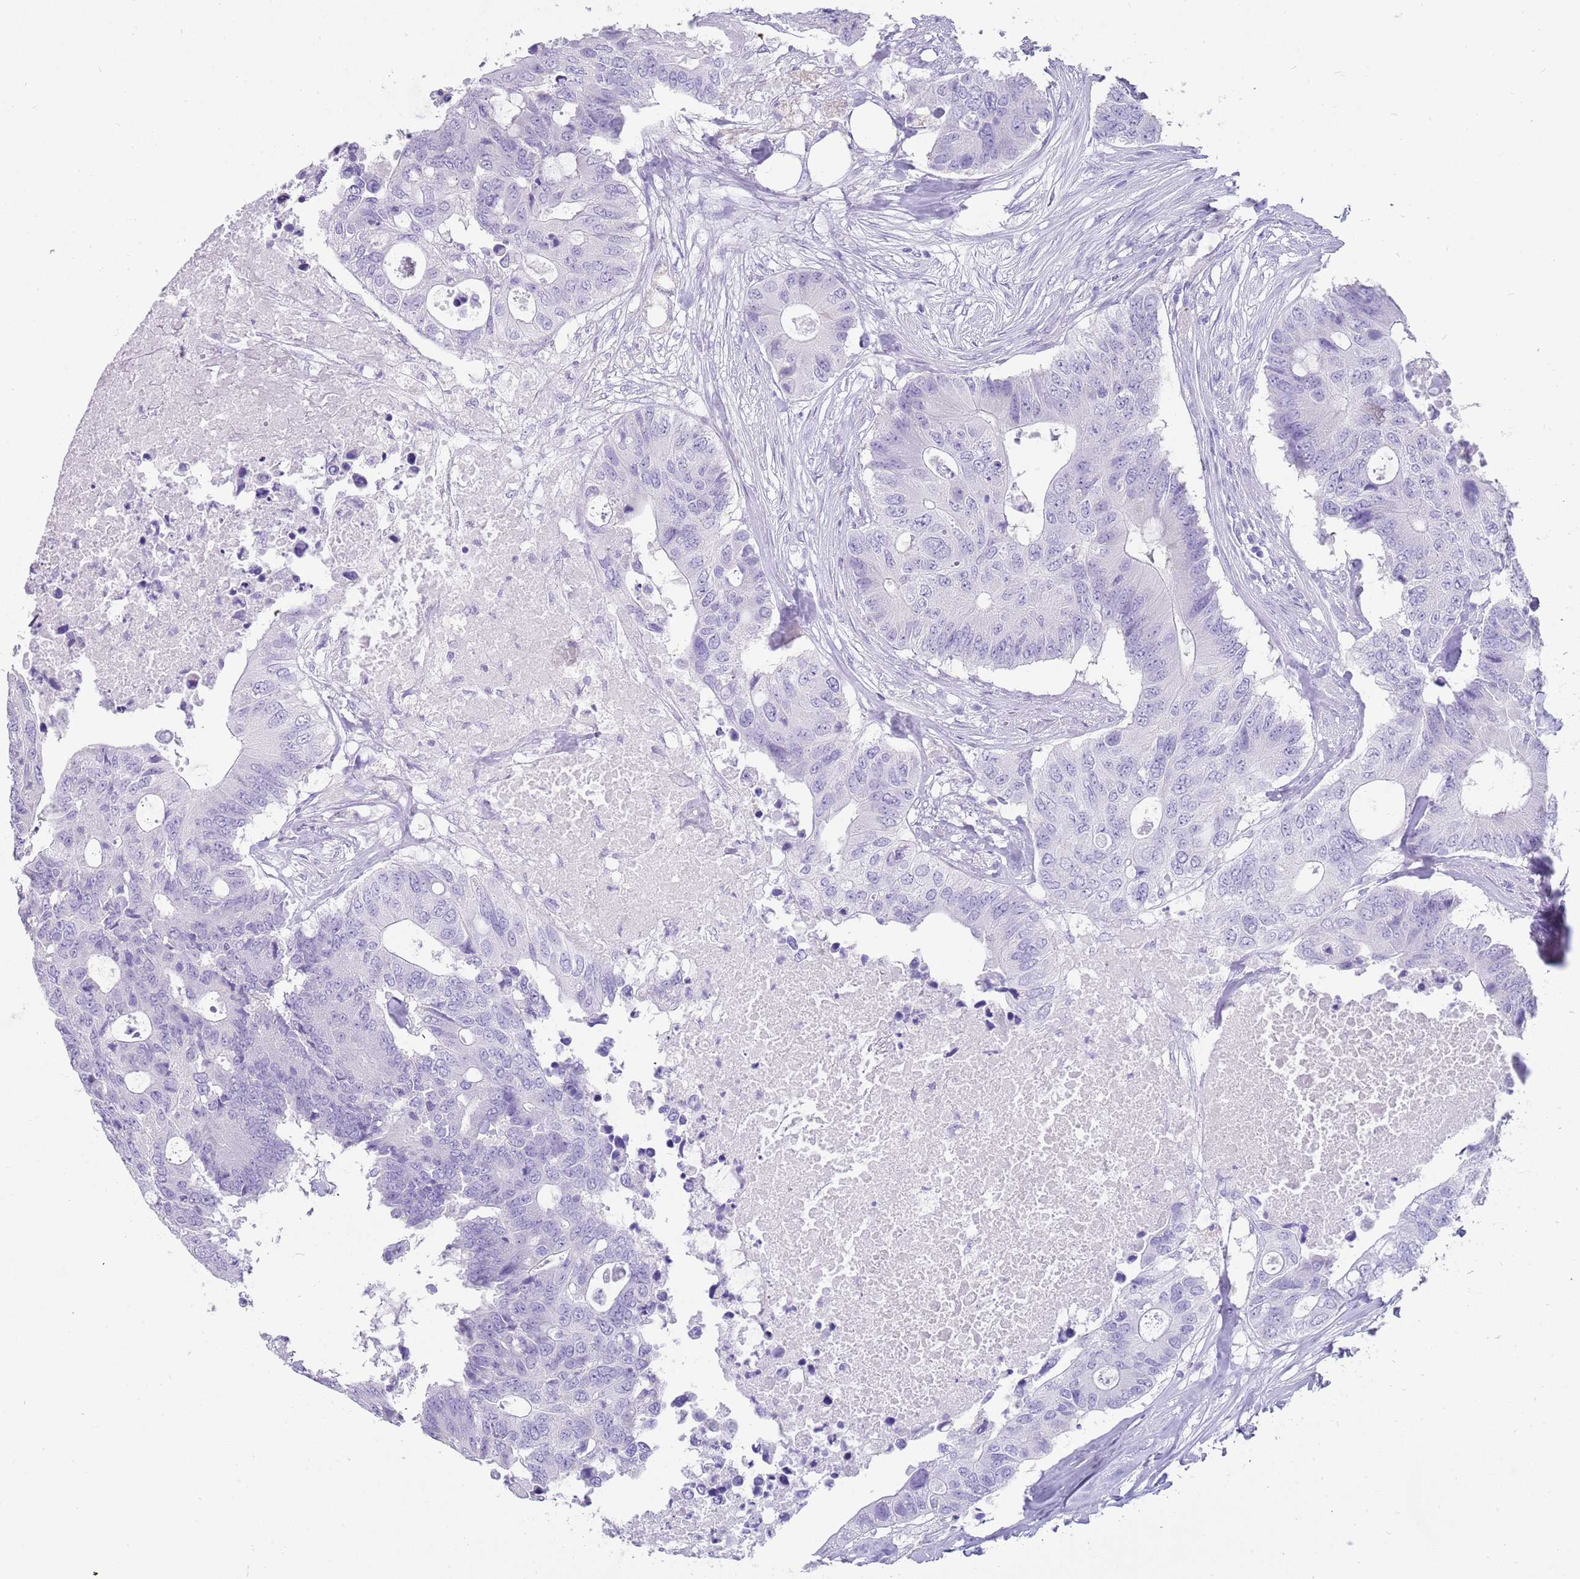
{"staining": {"intensity": "negative", "quantity": "none", "location": "none"}, "tissue": "colorectal cancer", "cell_type": "Tumor cells", "image_type": "cancer", "snomed": [{"axis": "morphology", "description": "Adenocarcinoma, NOS"}, {"axis": "topography", "description": "Colon"}], "caption": "Tumor cells show no significant protein staining in colorectal adenocarcinoma.", "gene": "NBPF3", "patient": {"sex": "male", "age": 71}}